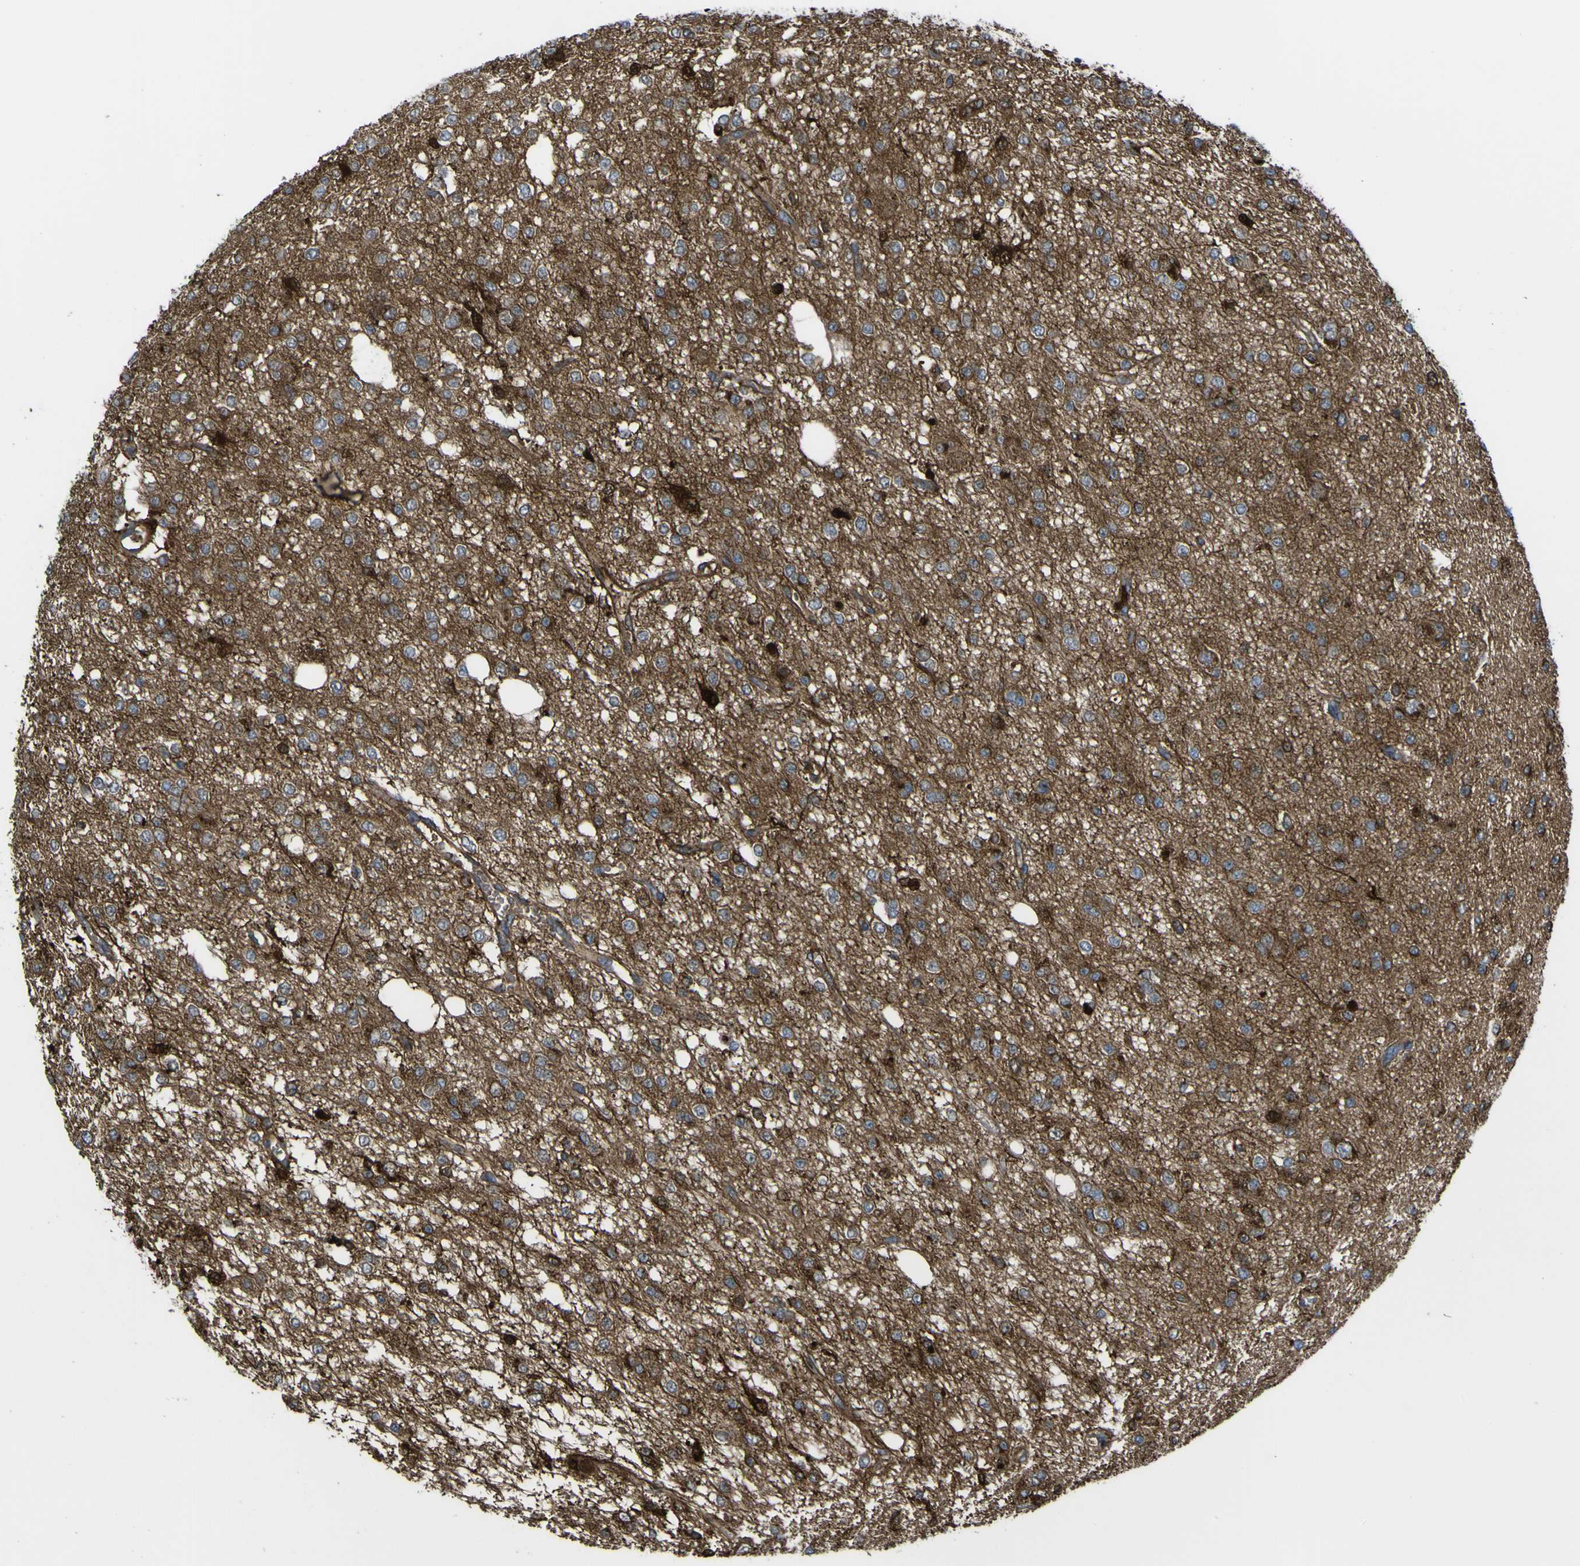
{"staining": {"intensity": "strong", "quantity": "<25%", "location": "cytoplasmic/membranous"}, "tissue": "glioma", "cell_type": "Tumor cells", "image_type": "cancer", "snomed": [{"axis": "morphology", "description": "Glioma, malignant, Low grade"}, {"axis": "topography", "description": "Brain"}], "caption": "Brown immunohistochemical staining in glioma demonstrates strong cytoplasmic/membranous staining in approximately <25% of tumor cells. The staining is performed using DAB (3,3'-diaminobenzidine) brown chromogen to label protein expression. The nuclei are counter-stained blue using hematoxylin.", "gene": "CST3", "patient": {"sex": "male", "age": 38}}